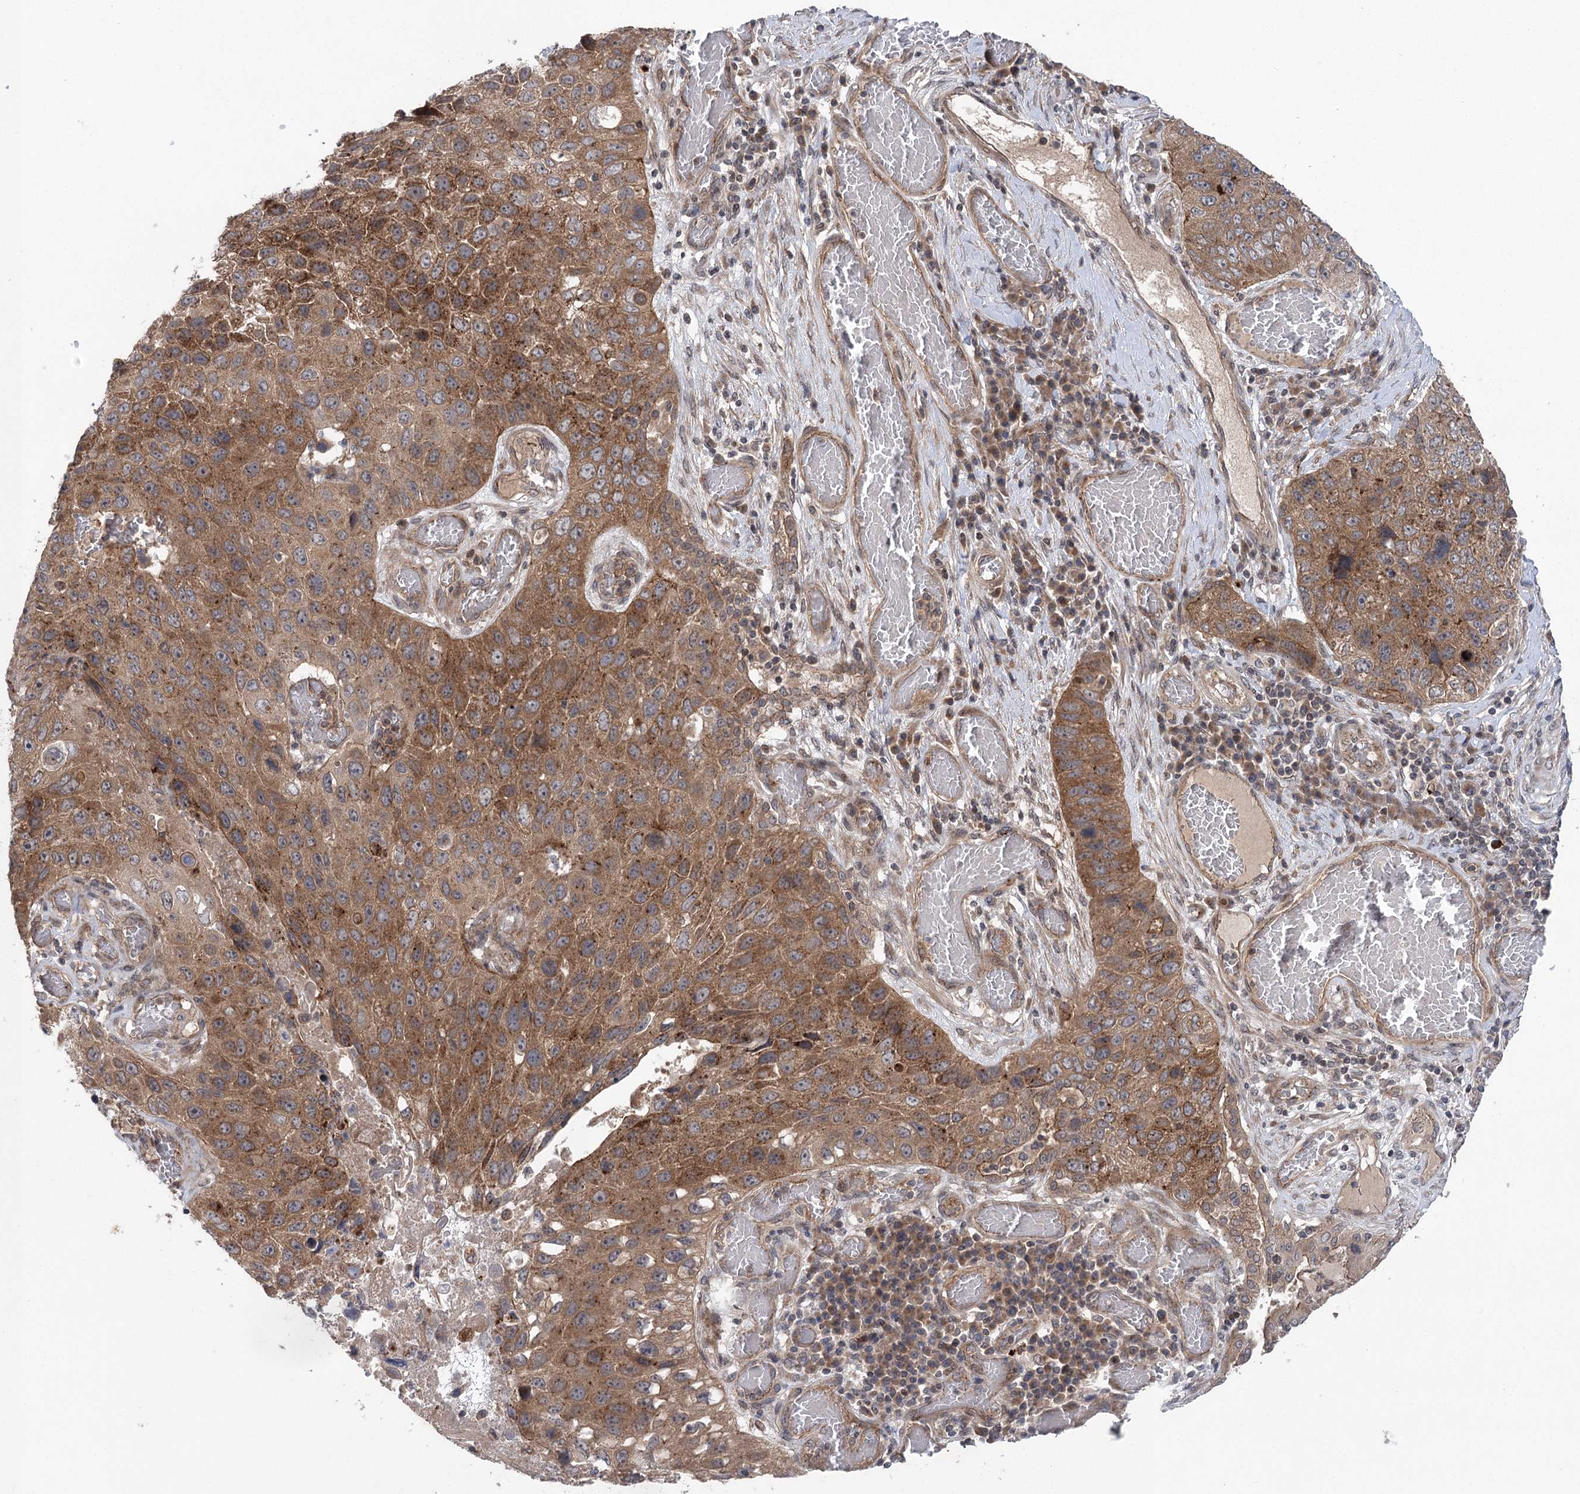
{"staining": {"intensity": "moderate", "quantity": ">75%", "location": "cytoplasmic/membranous"}, "tissue": "lung cancer", "cell_type": "Tumor cells", "image_type": "cancer", "snomed": [{"axis": "morphology", "description": "Squamous cell carcinoma, NOS"}, {"axis": "topography", "description": "Lung"}], "caption": "This micrograph displays immunohistochemistry staining of human lung squamous cell carcinoma, with medium moderate cytoplasmic/membranous staining in about >75% of tumor cells.", "gene": "METTL24", "patient": {"sex": "male", "age": 61}}